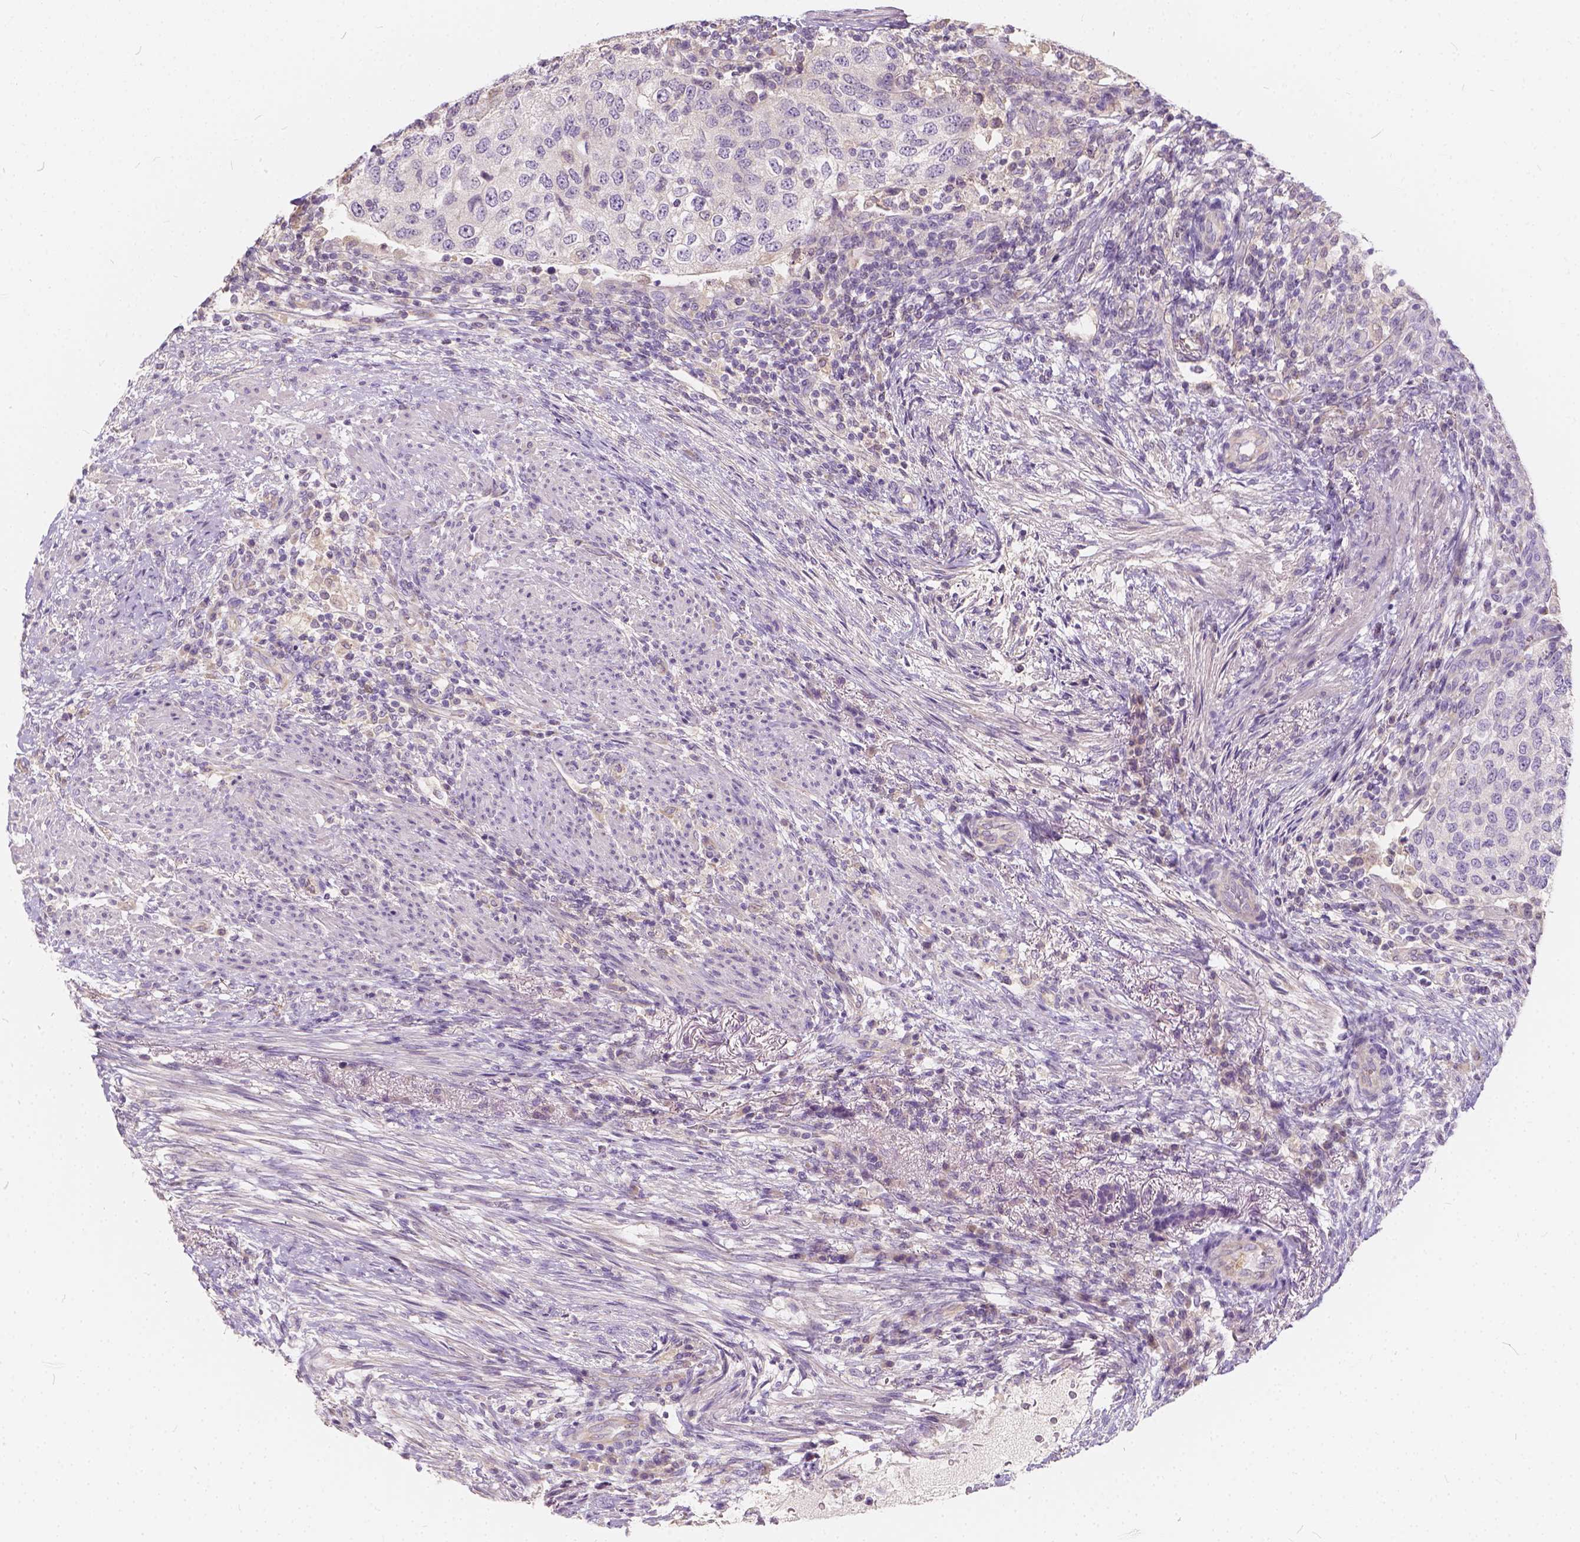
{"staining": {"intensity": "negative", "quantity": "none", "location": "none"}, "tissue": "urothelial cancer", "cell_type": "Tumor cells", "image_type": "cancer", "snomed": [{"axis": "morphology", "description": "Urothelial carcinoma, High grade"}, {"axis": "topography", "description": "Urinary bladder"}], "caption": "IHC photomicrograph of urothelial cancer stained for a protein (brown), which displays no positivity in tumor cells.", "gene": "KIAA0513", "patient": {"sex": "female", "age": 78}}